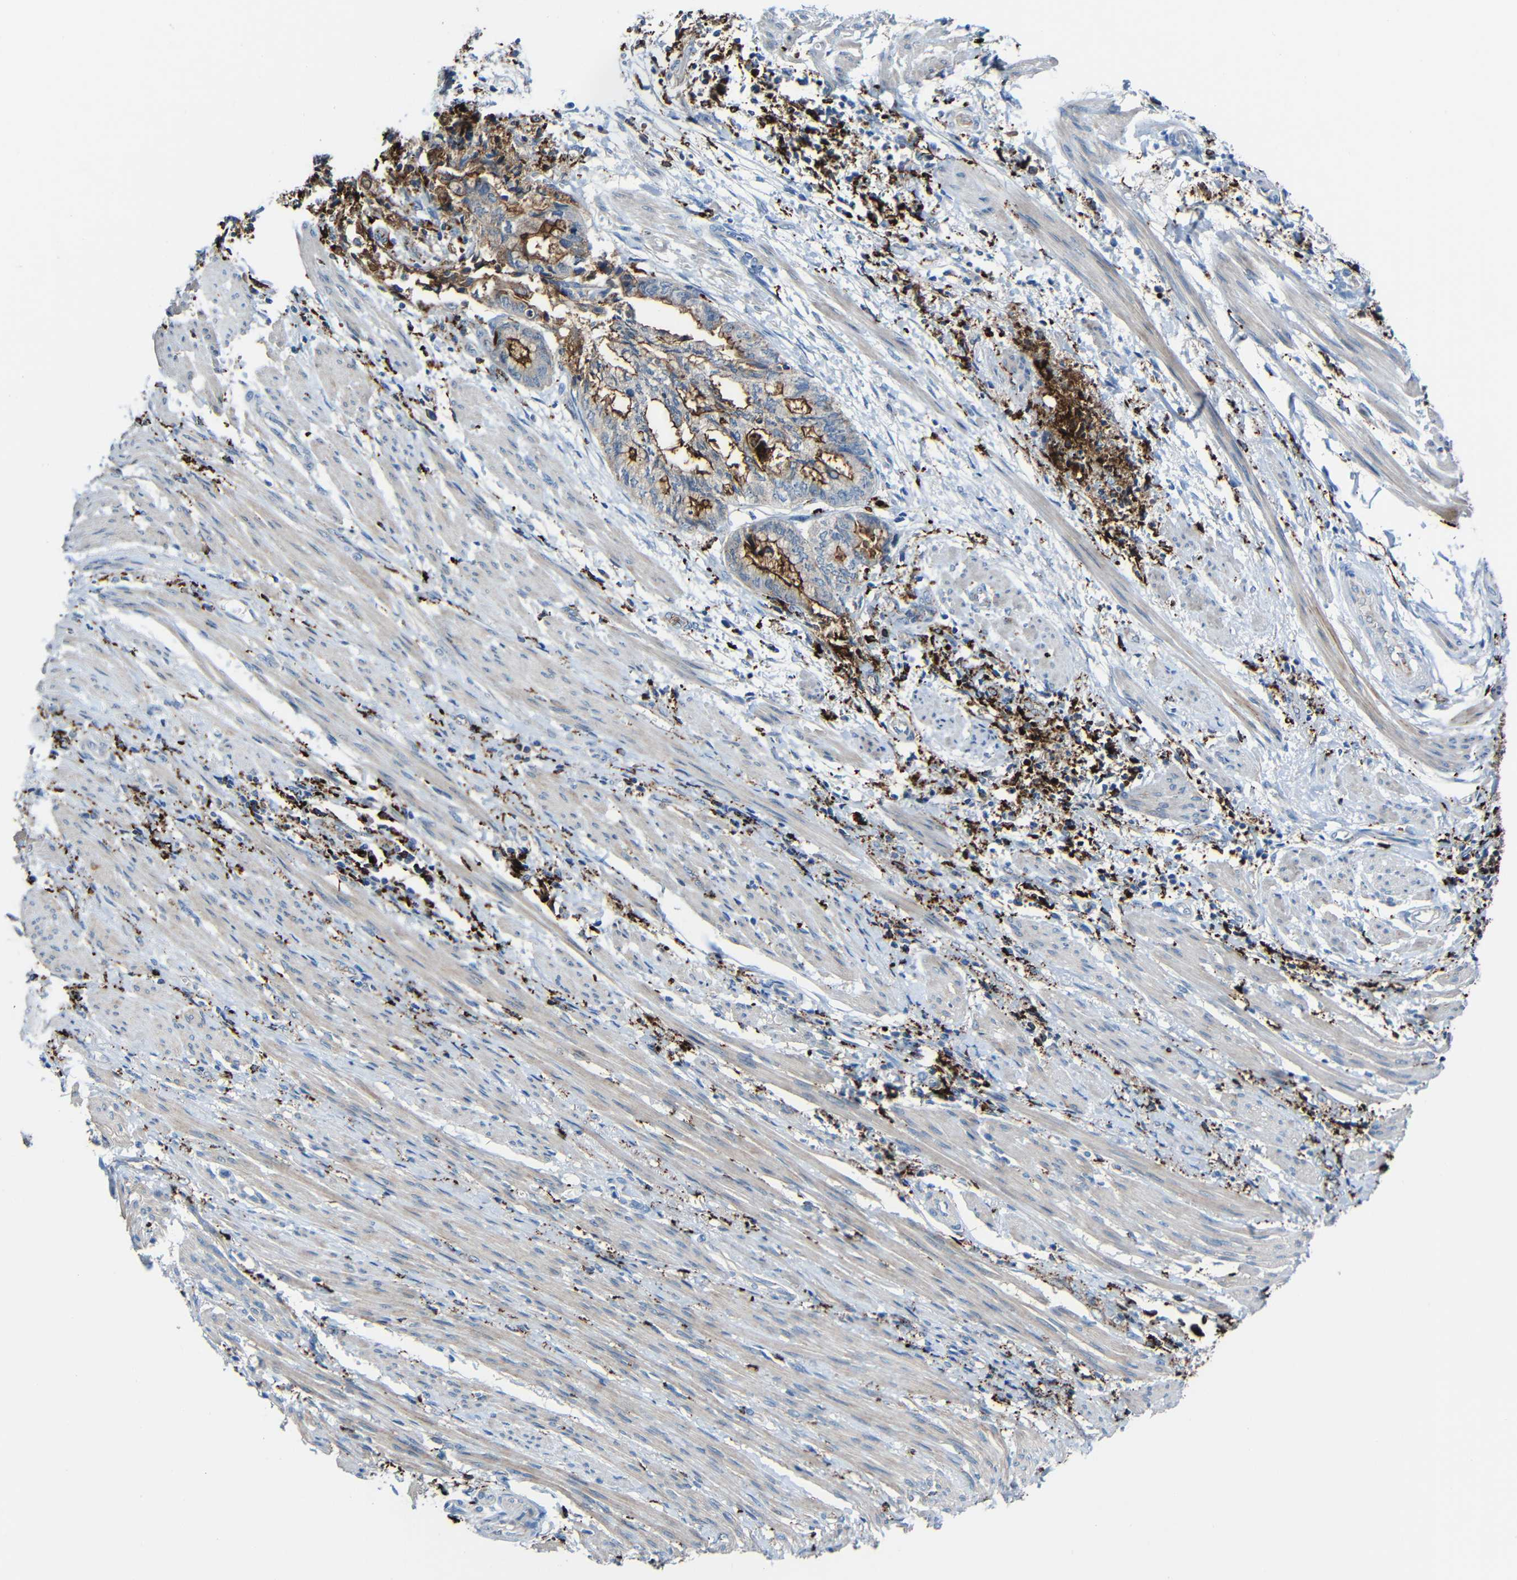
{"staining": {"intensity": "moderate", "quantity": ">75%", "location": "cytoplasmic/membranous"}, "tissue": "endometrial cancer", "cell_type": "Tumor cells", "image_type": "cancer", "snomed": [{"axis": "morphology", "description": "Necrosis, NOS"}, {"axis": "morphology", "description": "Adenocarcinoma, NOS"}, {"axis": "topography", "description": "Endometrium"}], "caption": "Immunohistochemical staining of adenocarcinoma (endometrial) exhibits medium levels of moderate cytoplasmic/membranous protein expression in approximately >75% of tumor cells.", "gene": "HLA-DMA", "patient": {"sex": "female", "age": 79}}